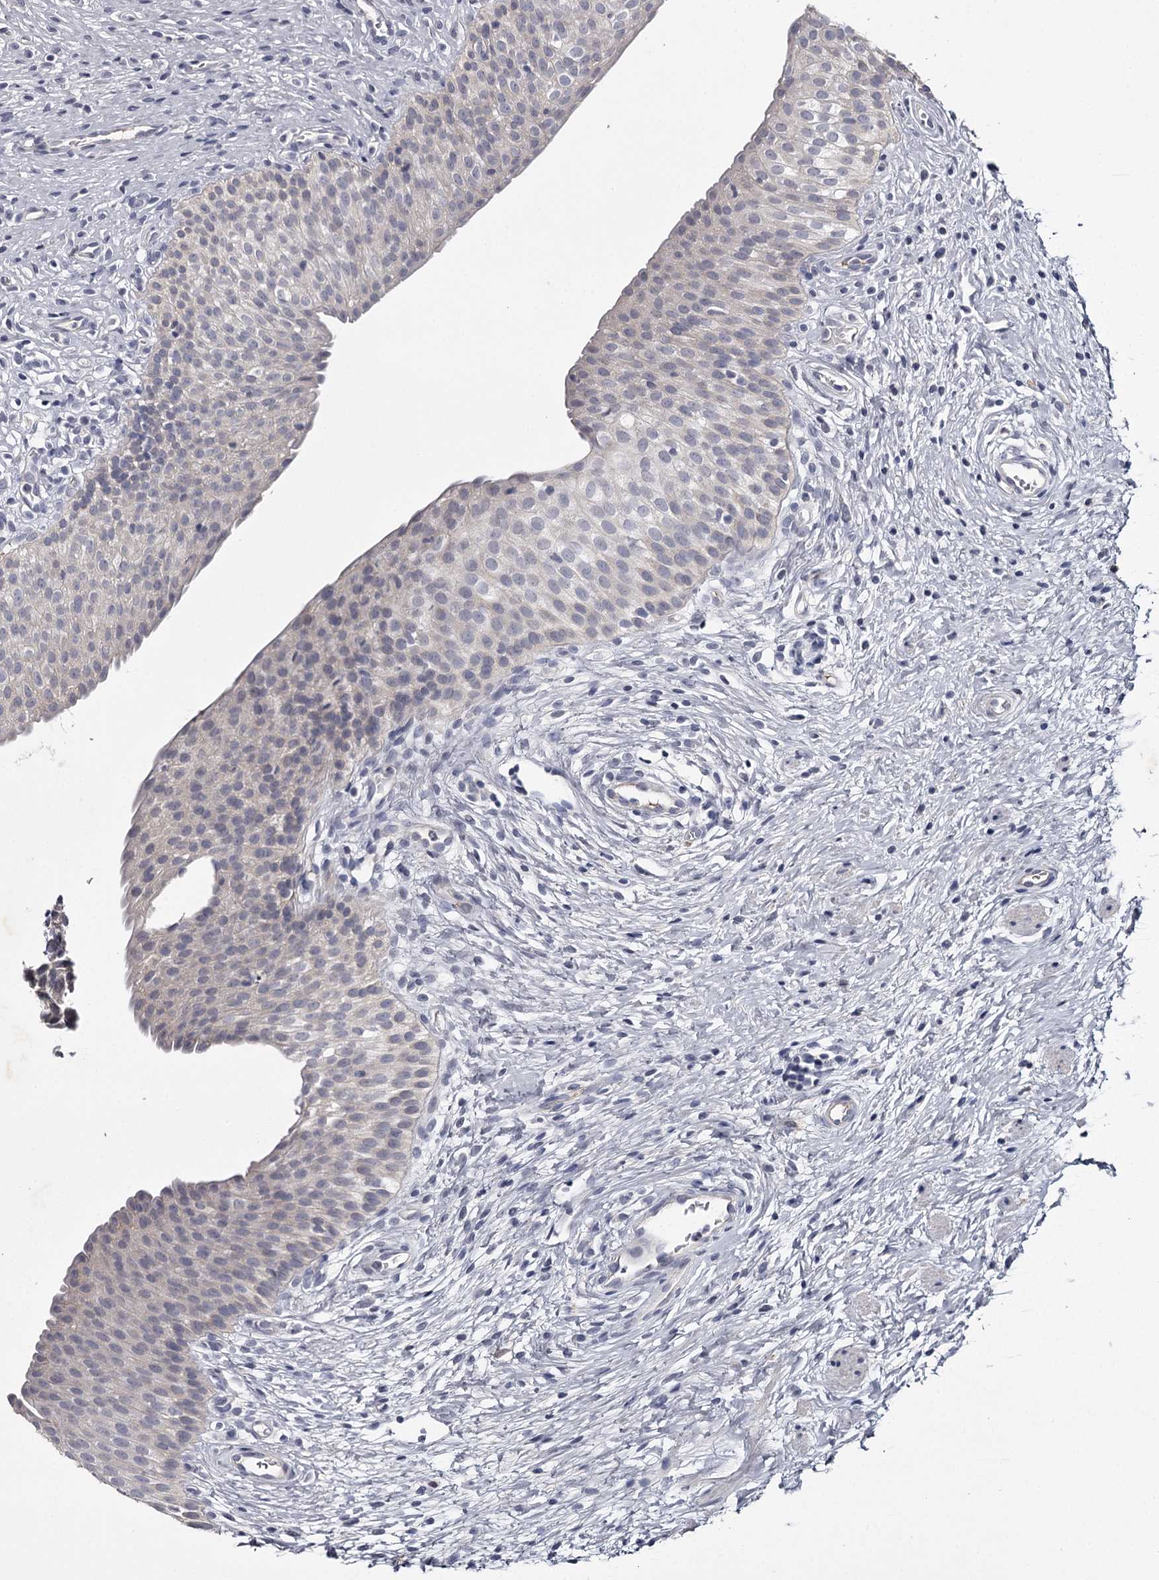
{"staining": {"intensity": "negative", "quantity": "none", "location": "none"}, "tissue": "urinary bladder", "cell_type": "Urothelial cells", "image_type": "normal", "snomed": [{"axis": "morphology", "description": "Normal tissue, NOS"}, {"axis": "topography", "description": "Urinary bladder"}], "caption": "IHC of benign human urinary bladder shows no staining in urothelial cells.", "gene": "FDXACB1", "patient": {"sex": "male", "age": 1}}